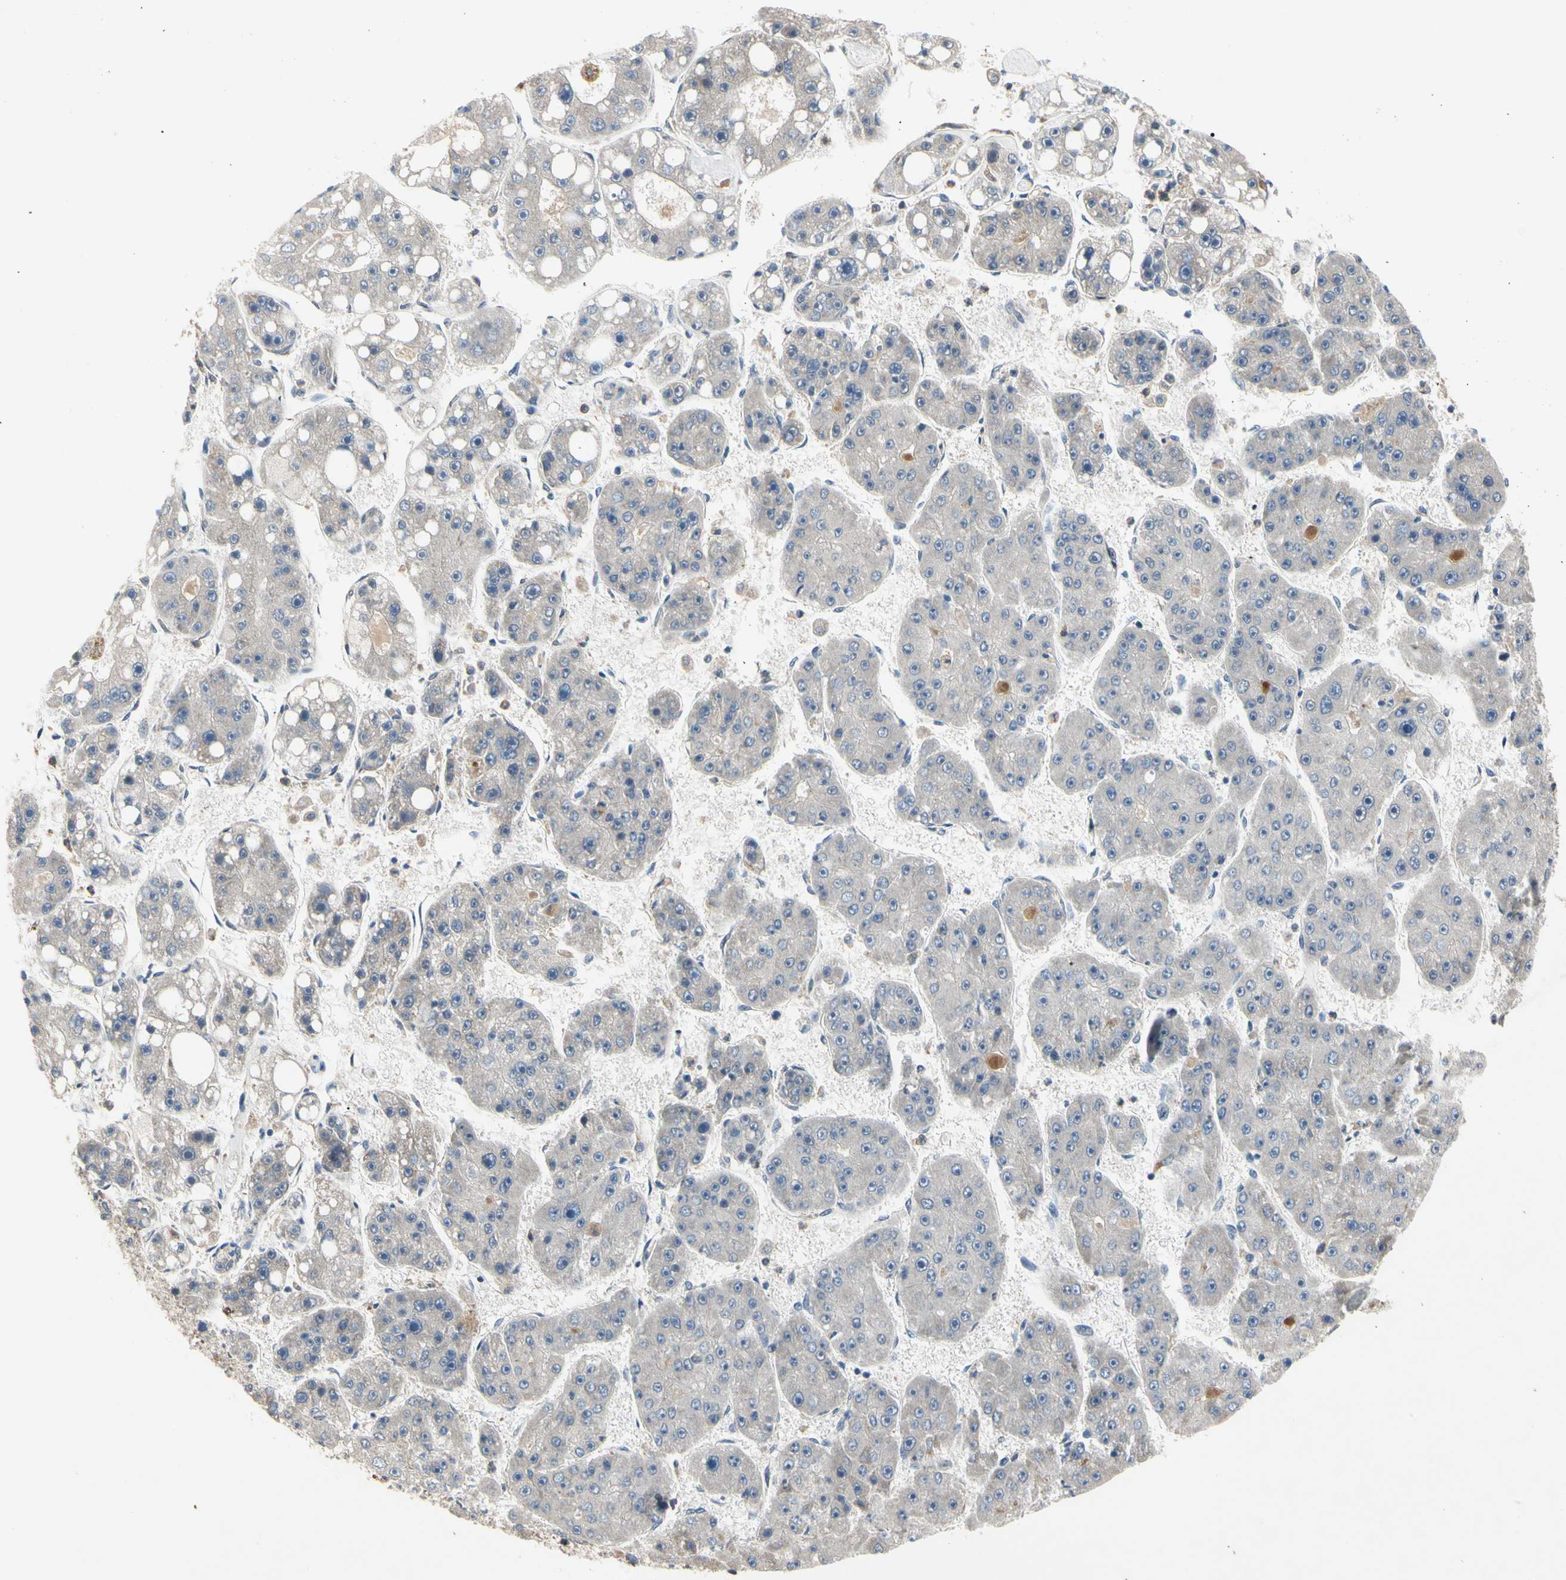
{"staining": {"intensity": "negative", "quantity": "none", "location": "none"}, "tissue": "liver cancer", "cell_type": "Tumor cells", "image_type": "cancer", "snomed": [{"axis": "morphology", "description": "Carcinoma, Hepatocellular, NOS"}, {"axis": "topography", "description": "Liver"}], "caption": "An immunohistochemistry image of liver cancer (hepatocellular carcinoma) is shown. There is no staining in tumor cells of liver cancer (hepatocellular carcinoma). (DAB immunohistochemistry (IHC) with hematoxylin counter stain).", "gene": "CRTAC1", "patient": {"sex": "female", "age": 61}}